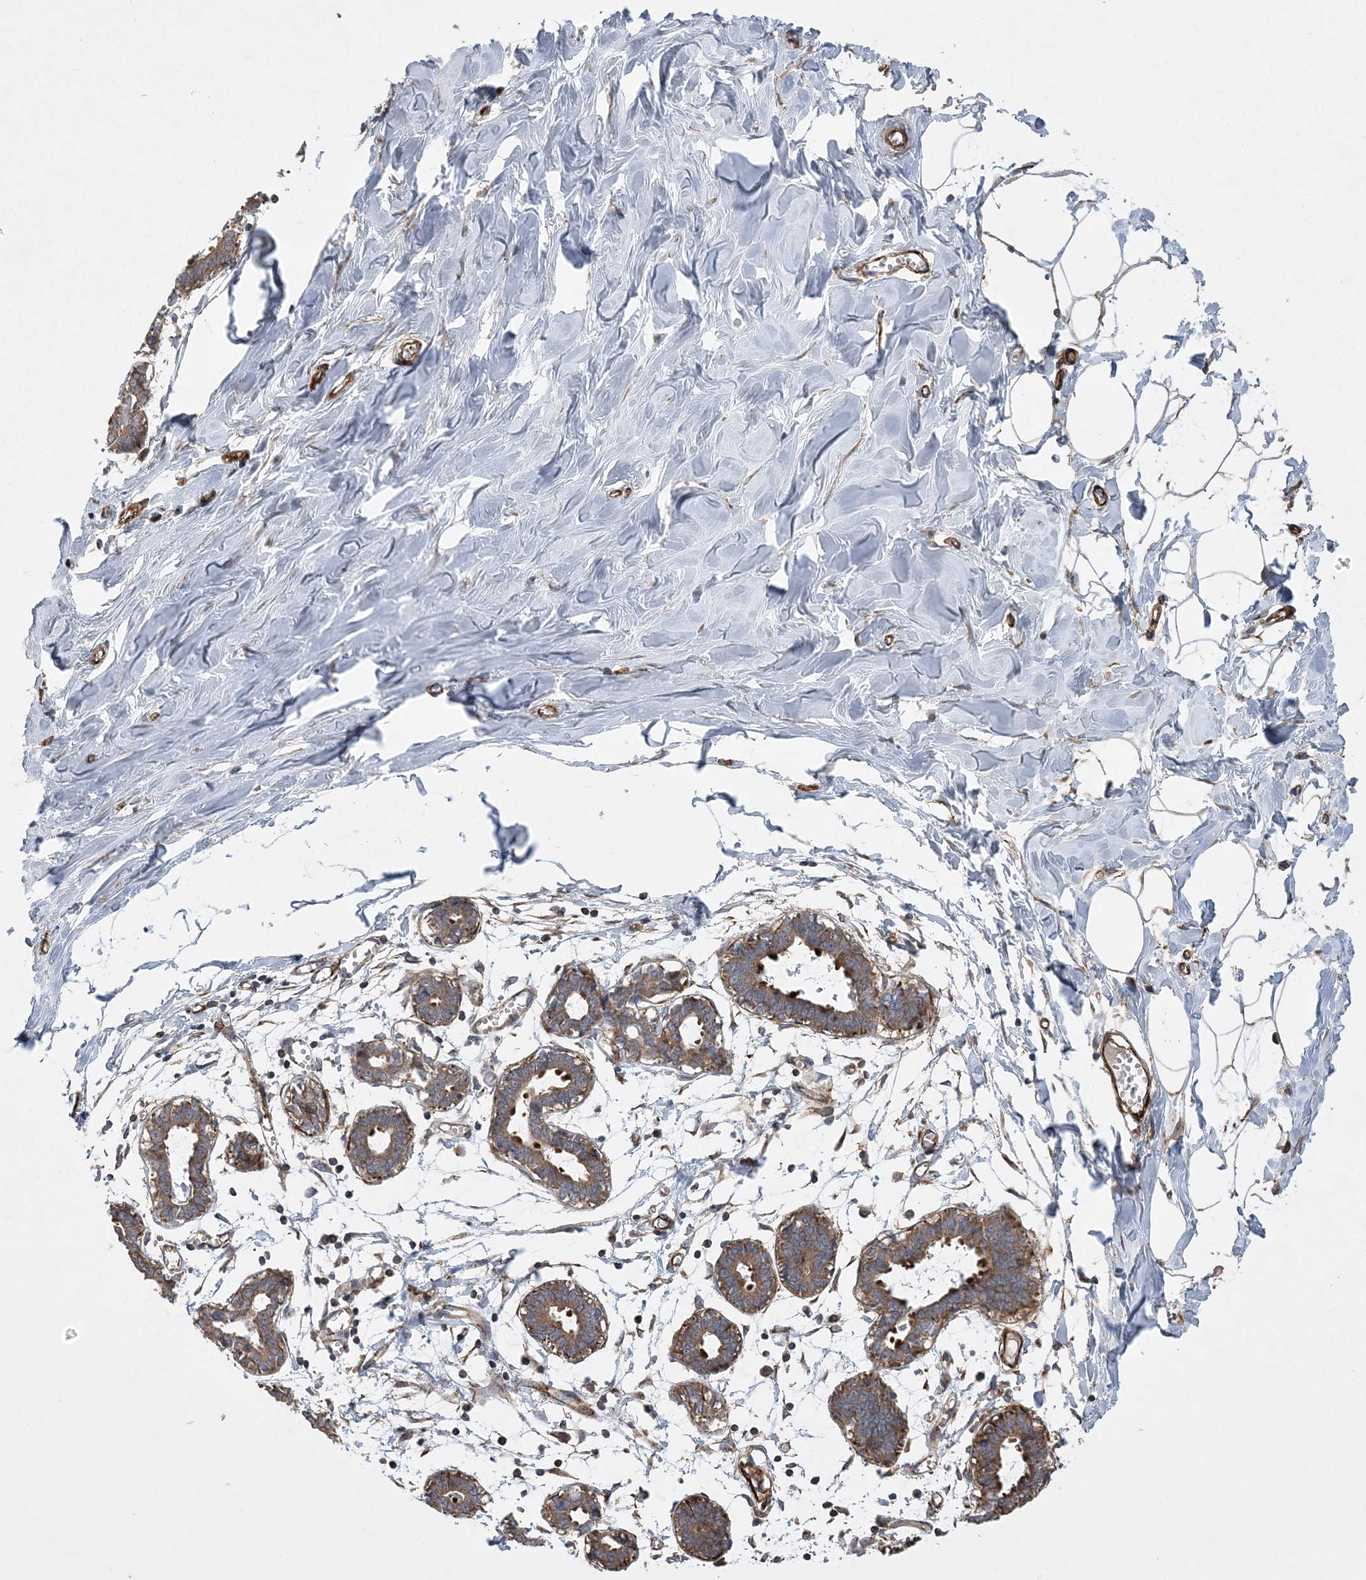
{"staining": {"intensity": "weak", "quantity": "25%-75%", "location": "cytoplasmic/membranous"}, "tissue": "breast", "cell_type": "Adipocytes", "image_type": "normal", "snomed": [{"axis": "morphology", "description": "Normal tissue, NOS"}, {"axis": "topography", "description": "Breast"}], "caption": "DAB immunohistochemical staining of normal breast shows weak cytoplasmic/membranous protein positivity in approximately 25%-75% of adipocytes. Using DAB (3,3'-diaminobenzidine) (brown) and hematoxylin (blue) stains, captured at high magnification using brightfield microscopy.", "gene": "ARSJ", "patient": {"sex": "female", "age": 27}}